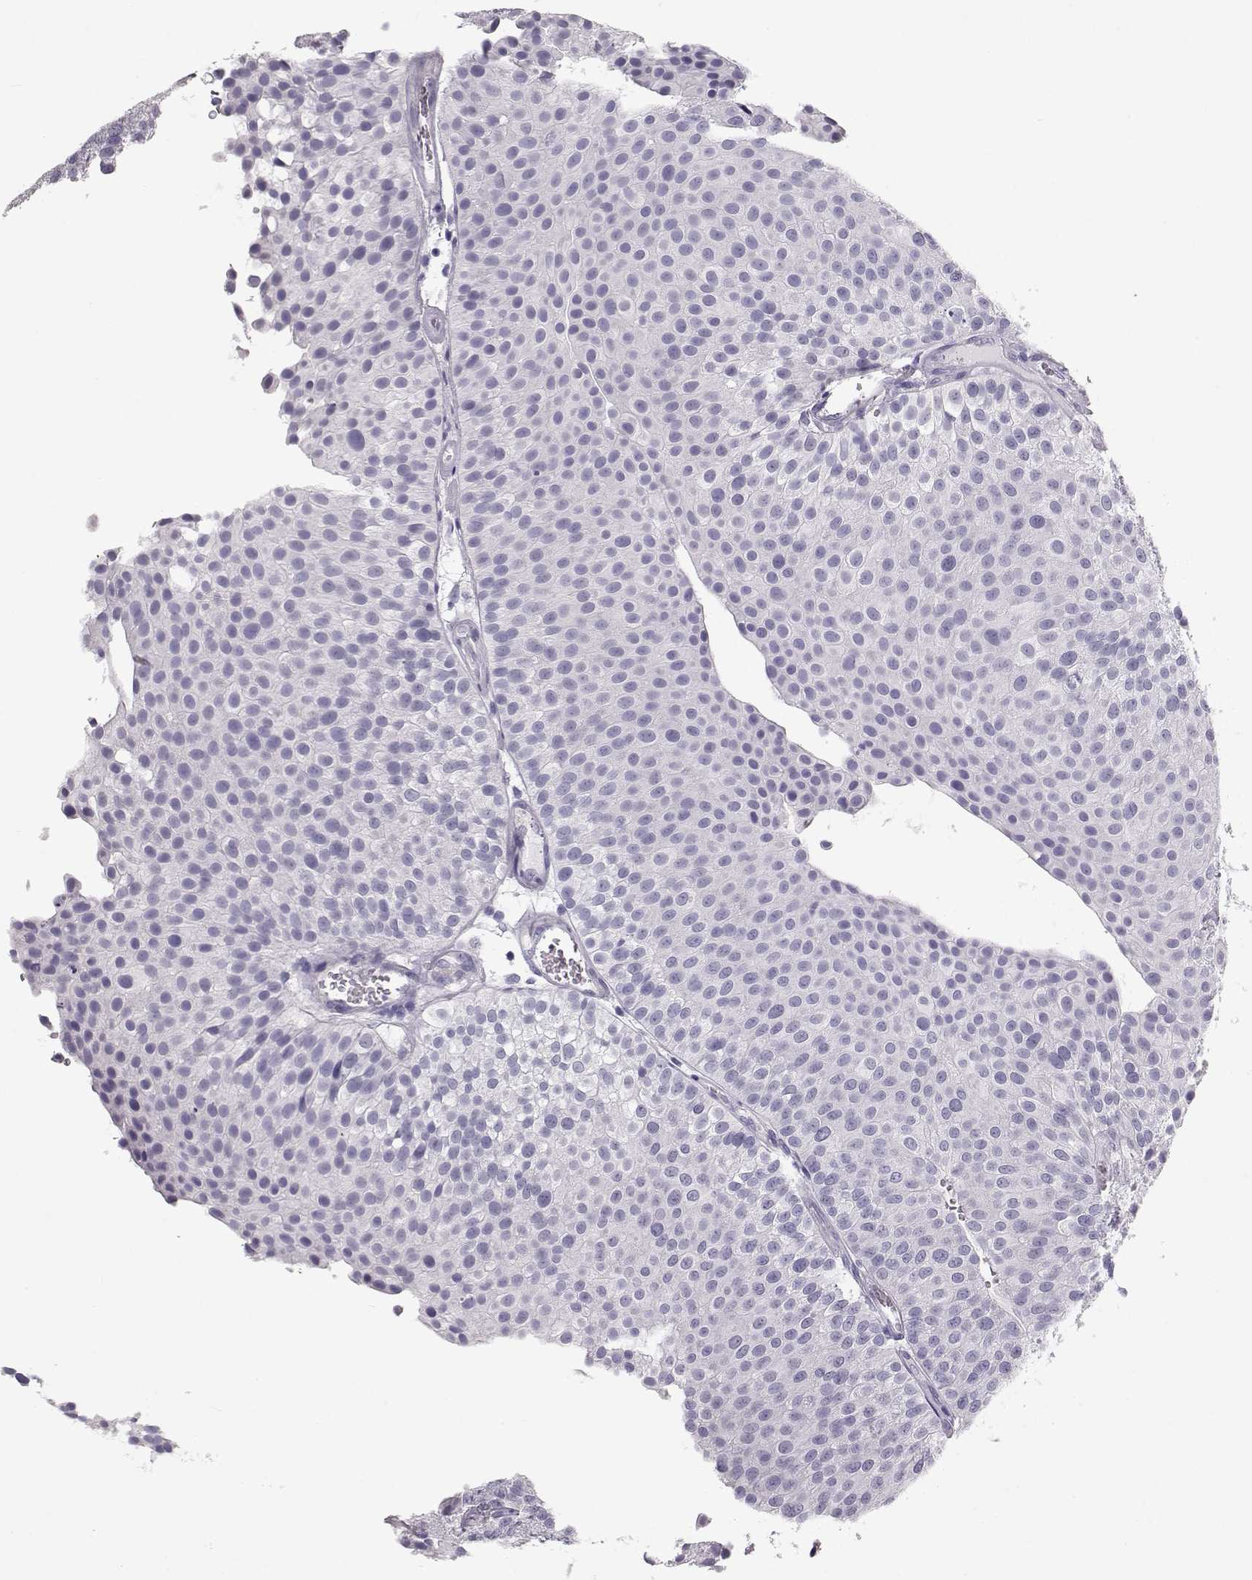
{"staining": {"intensity": "negative", "quantity": "none", "location": "none"}, "tissue": "urothelial cancer", "cell_type": "Tumor cells", "image_type": "cancer", "snomed": [{"axis": "morphology", "description": "Urothelial carcinoma, Low grade"}, {"axis": "topography", "description": "Urinary bladder"}], "caption": "Photomicrograph shows no protein expression in tumor cells of urothelial cancer tissue.", "gene": "SLITRK3", "patient": {"sex": "female", "age": 87}}